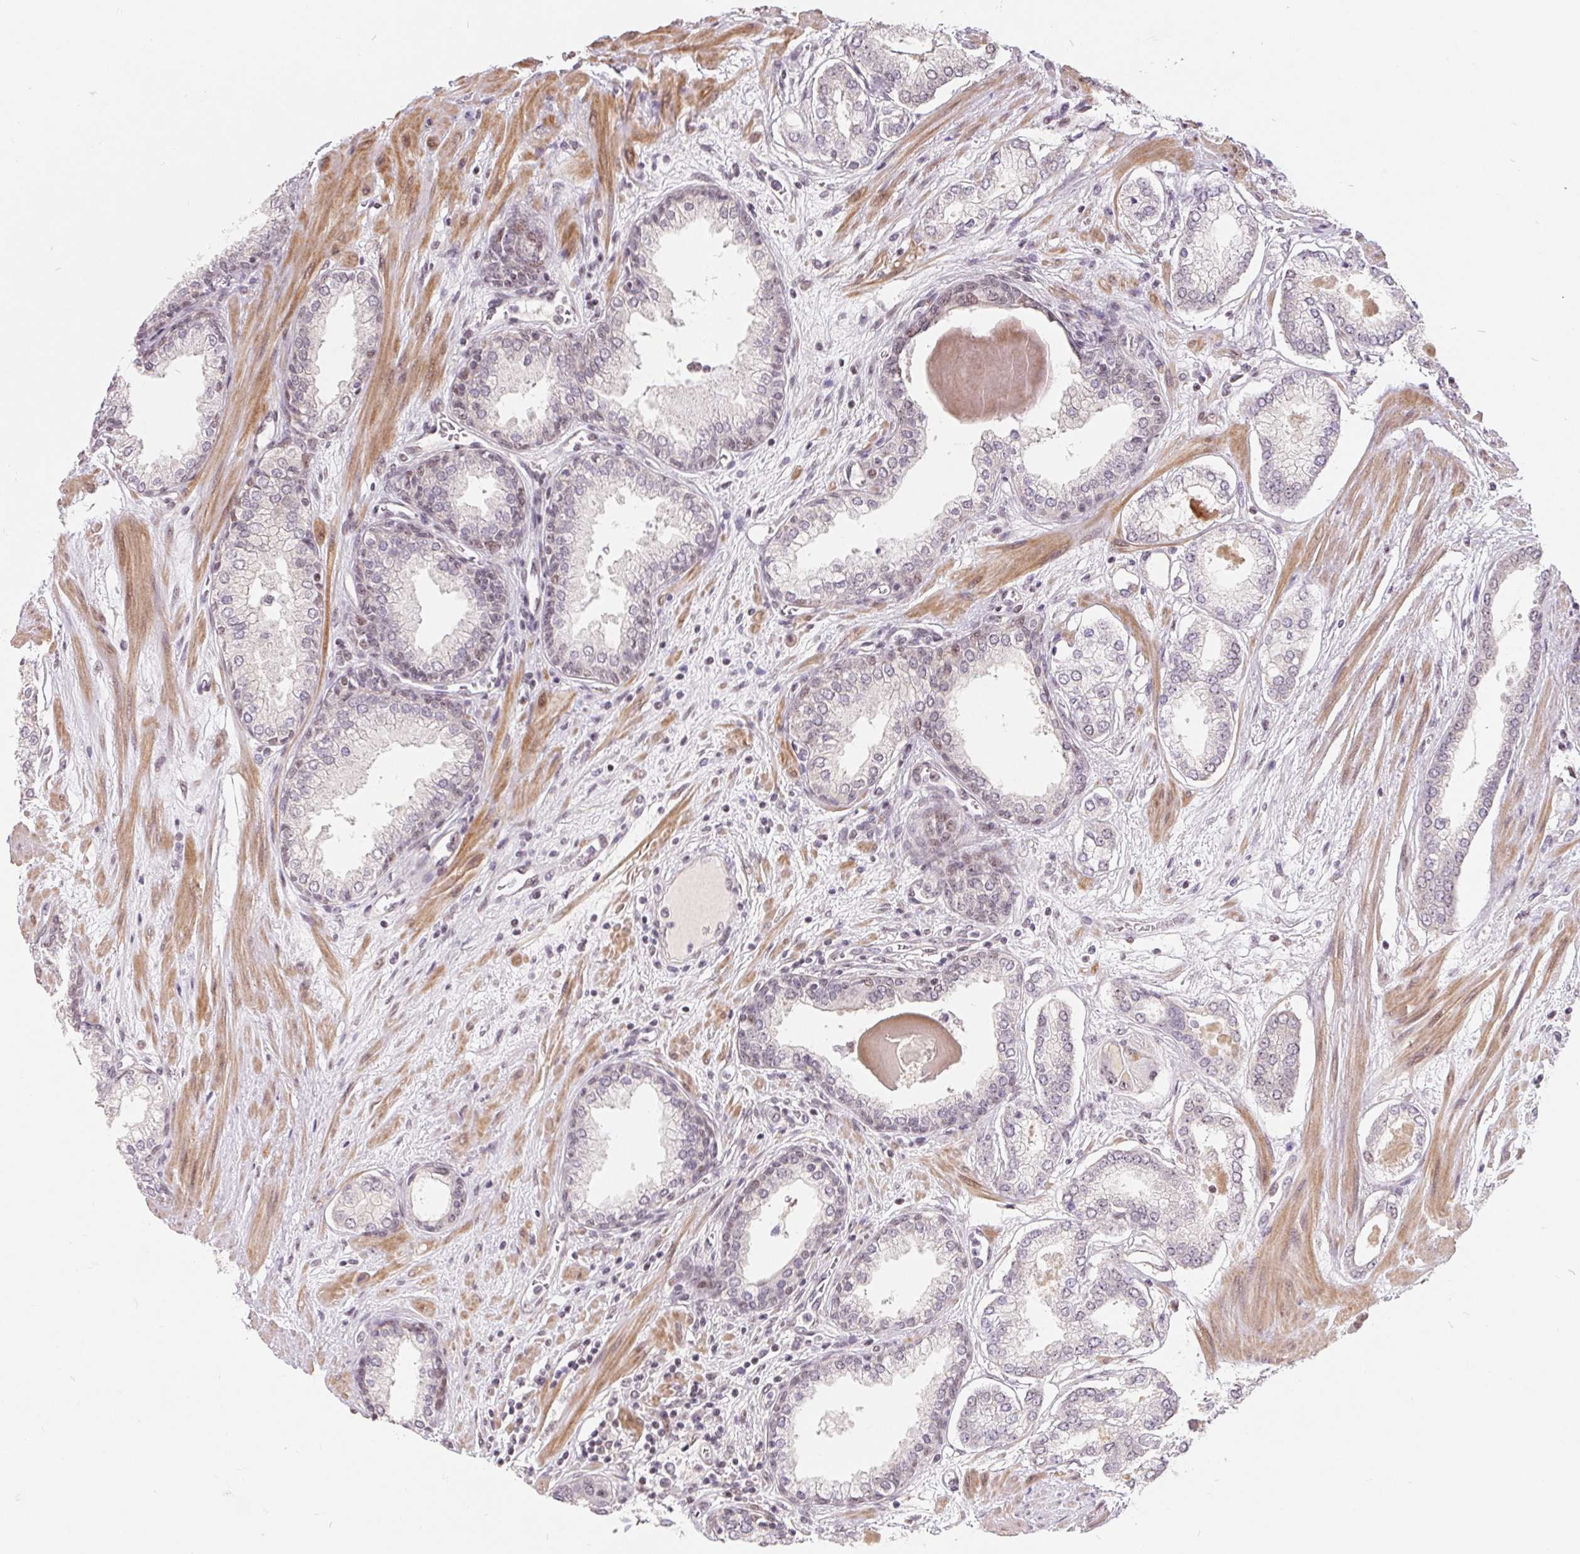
{"staining": {"intensity": "negative", "quantity": "none", "location": "none"}, "tissue": "prostate cancer", "cell_type": "Tumor cells", "image_type": "cancer", "snomed": [{"axis": "morphology", "description": "Adenocarcinoma, Low grade"}, {"axis": "topography", "description": "Prostate"}], "caption": "Tumor cells show no significant protein positivity in prostate adenocarcinoma (low-grade).", "gene": "NRG2", "patient": {"sex": "male", "age": 64}}